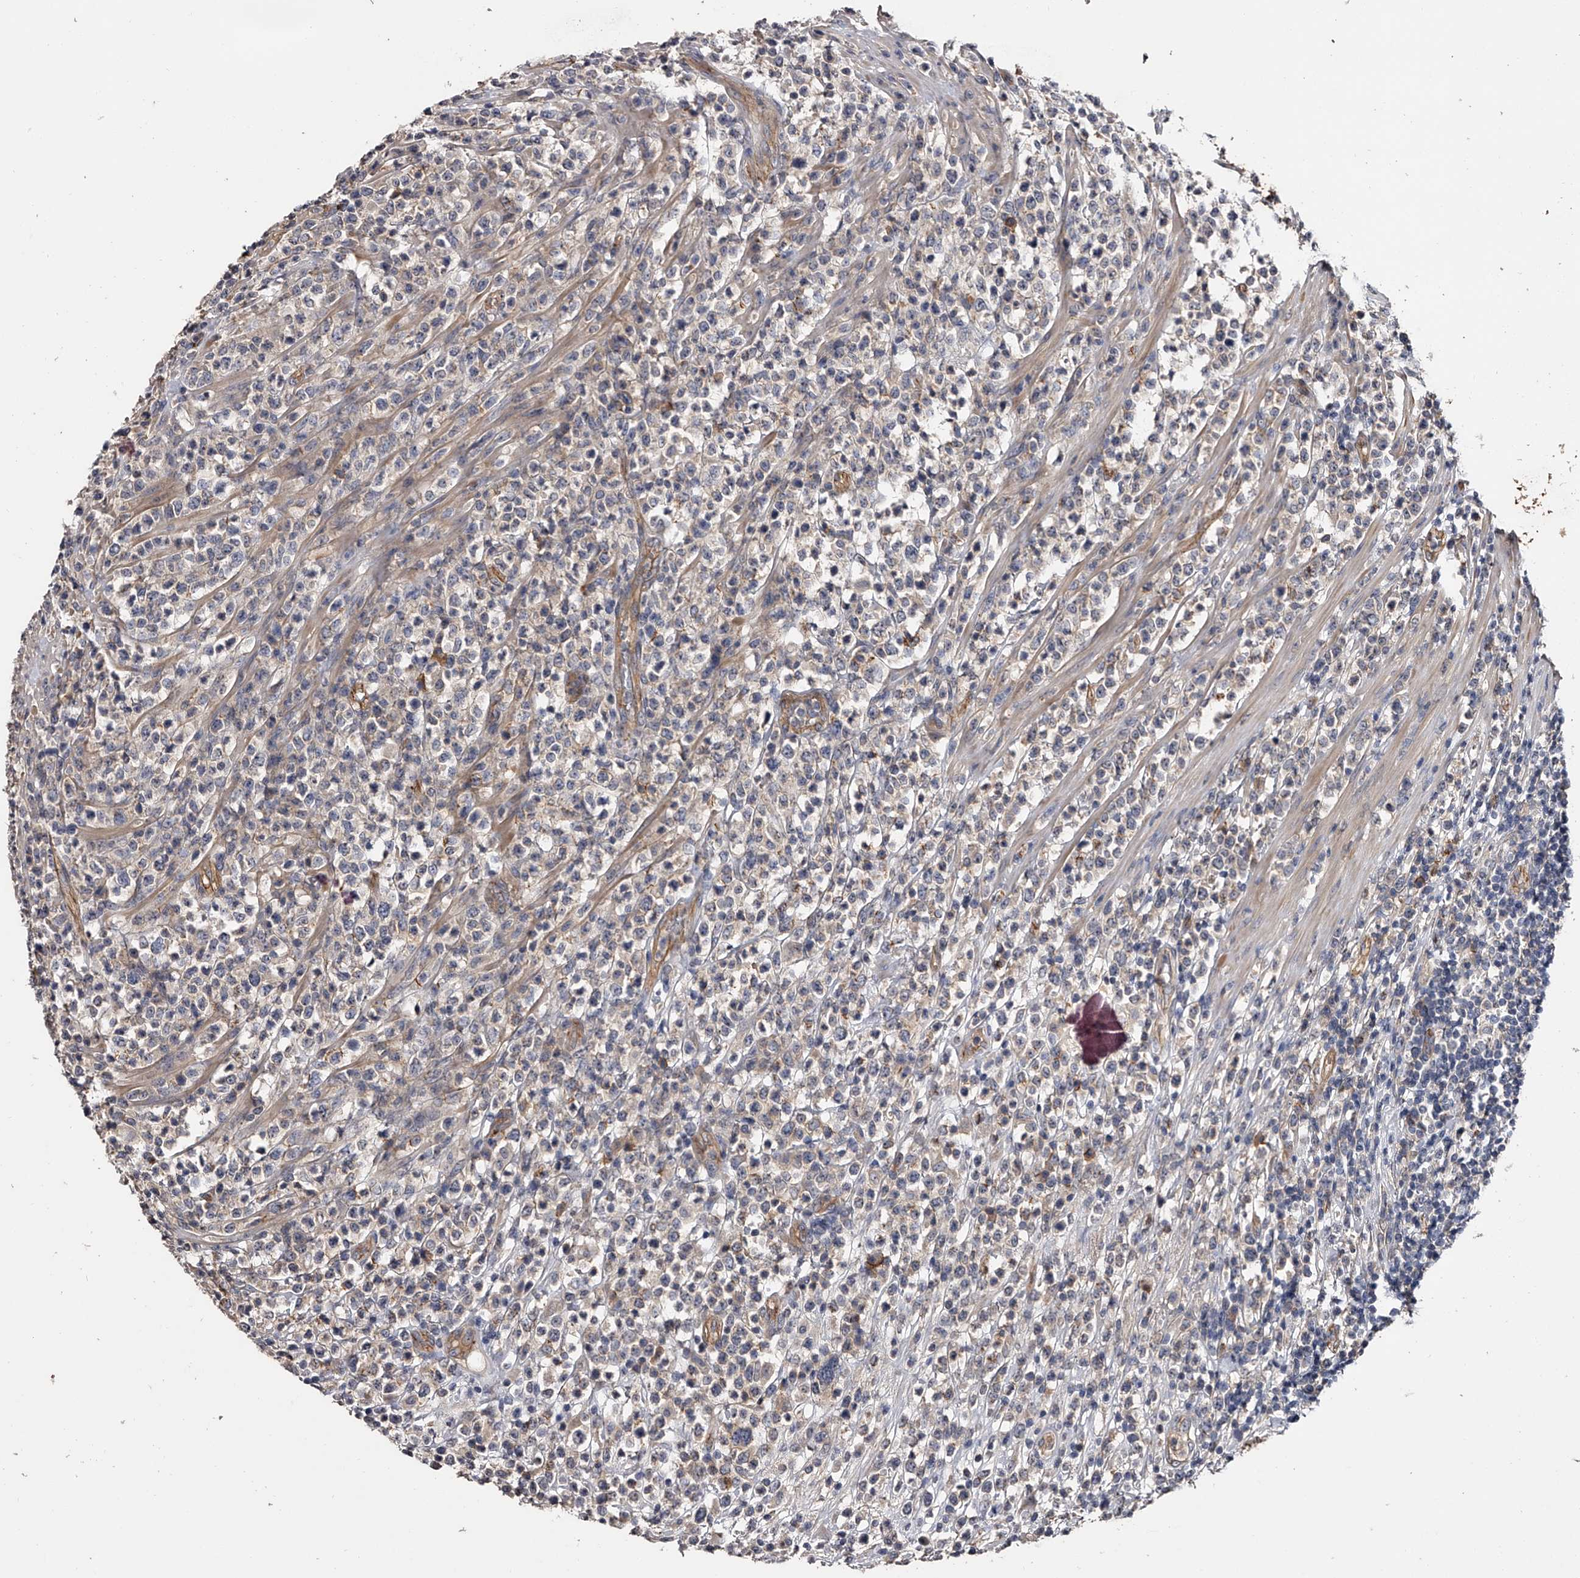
{"staining": {"intensity": "weak", "quantity": "<25%", "location": "cytoplasmic/membranous"}, "tissue": "lymphoma", "cell_type": "Tumor cells", "image_type": "cancer", "snomed": [{"axis": "morphology", "description": "Malignant lymphoma, non-Hodgkin's type, High grade"}, {"axis": "topography", "description": "Colon"}], "caption": "This is a image of IHC staining of lymphoma, which shows no staining in tumor cells.", "gene": "MDN1", "patient": {"sex": "female", "age": 53}}